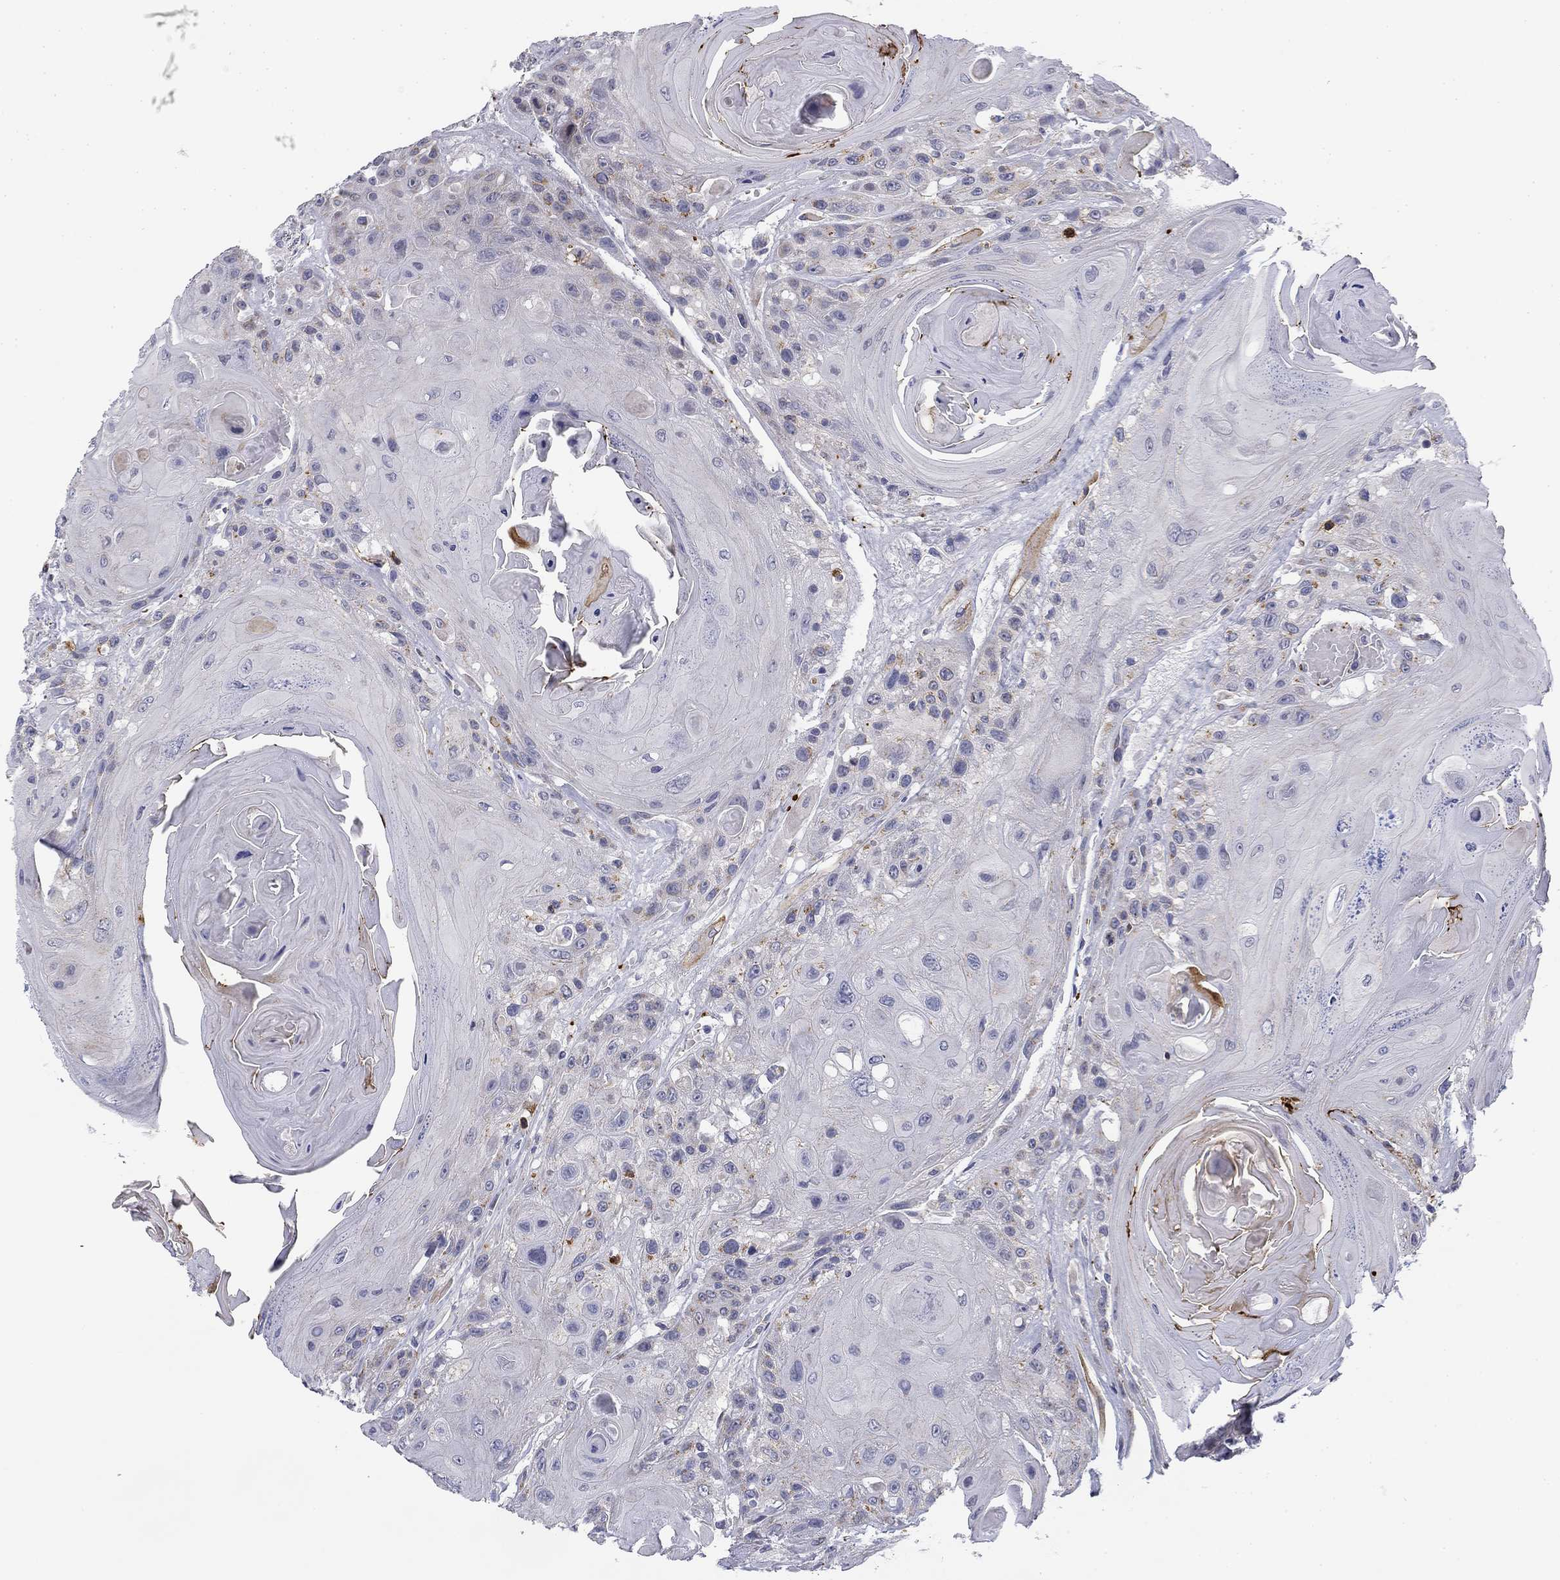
{"staining": {"intensity": "negative", "quantity": "none", "location": "none"}, "tissue": "head and neck cancer", "cell_type": "Tumor cells", "image_type": "cancer", "snomed": [{"axis": "morphology", "description": "Squamous cell carcinoma, NOS"}, {"axis": "topography", "description": "Head-Neck"}], "caption": "Squamous cell carcinoma (head and neck) was stained to show a protein in brown. There is no significant positivity in tumor cells.", "gene": "TRAT1", "patient": {"sex": "female", "age": 59}}